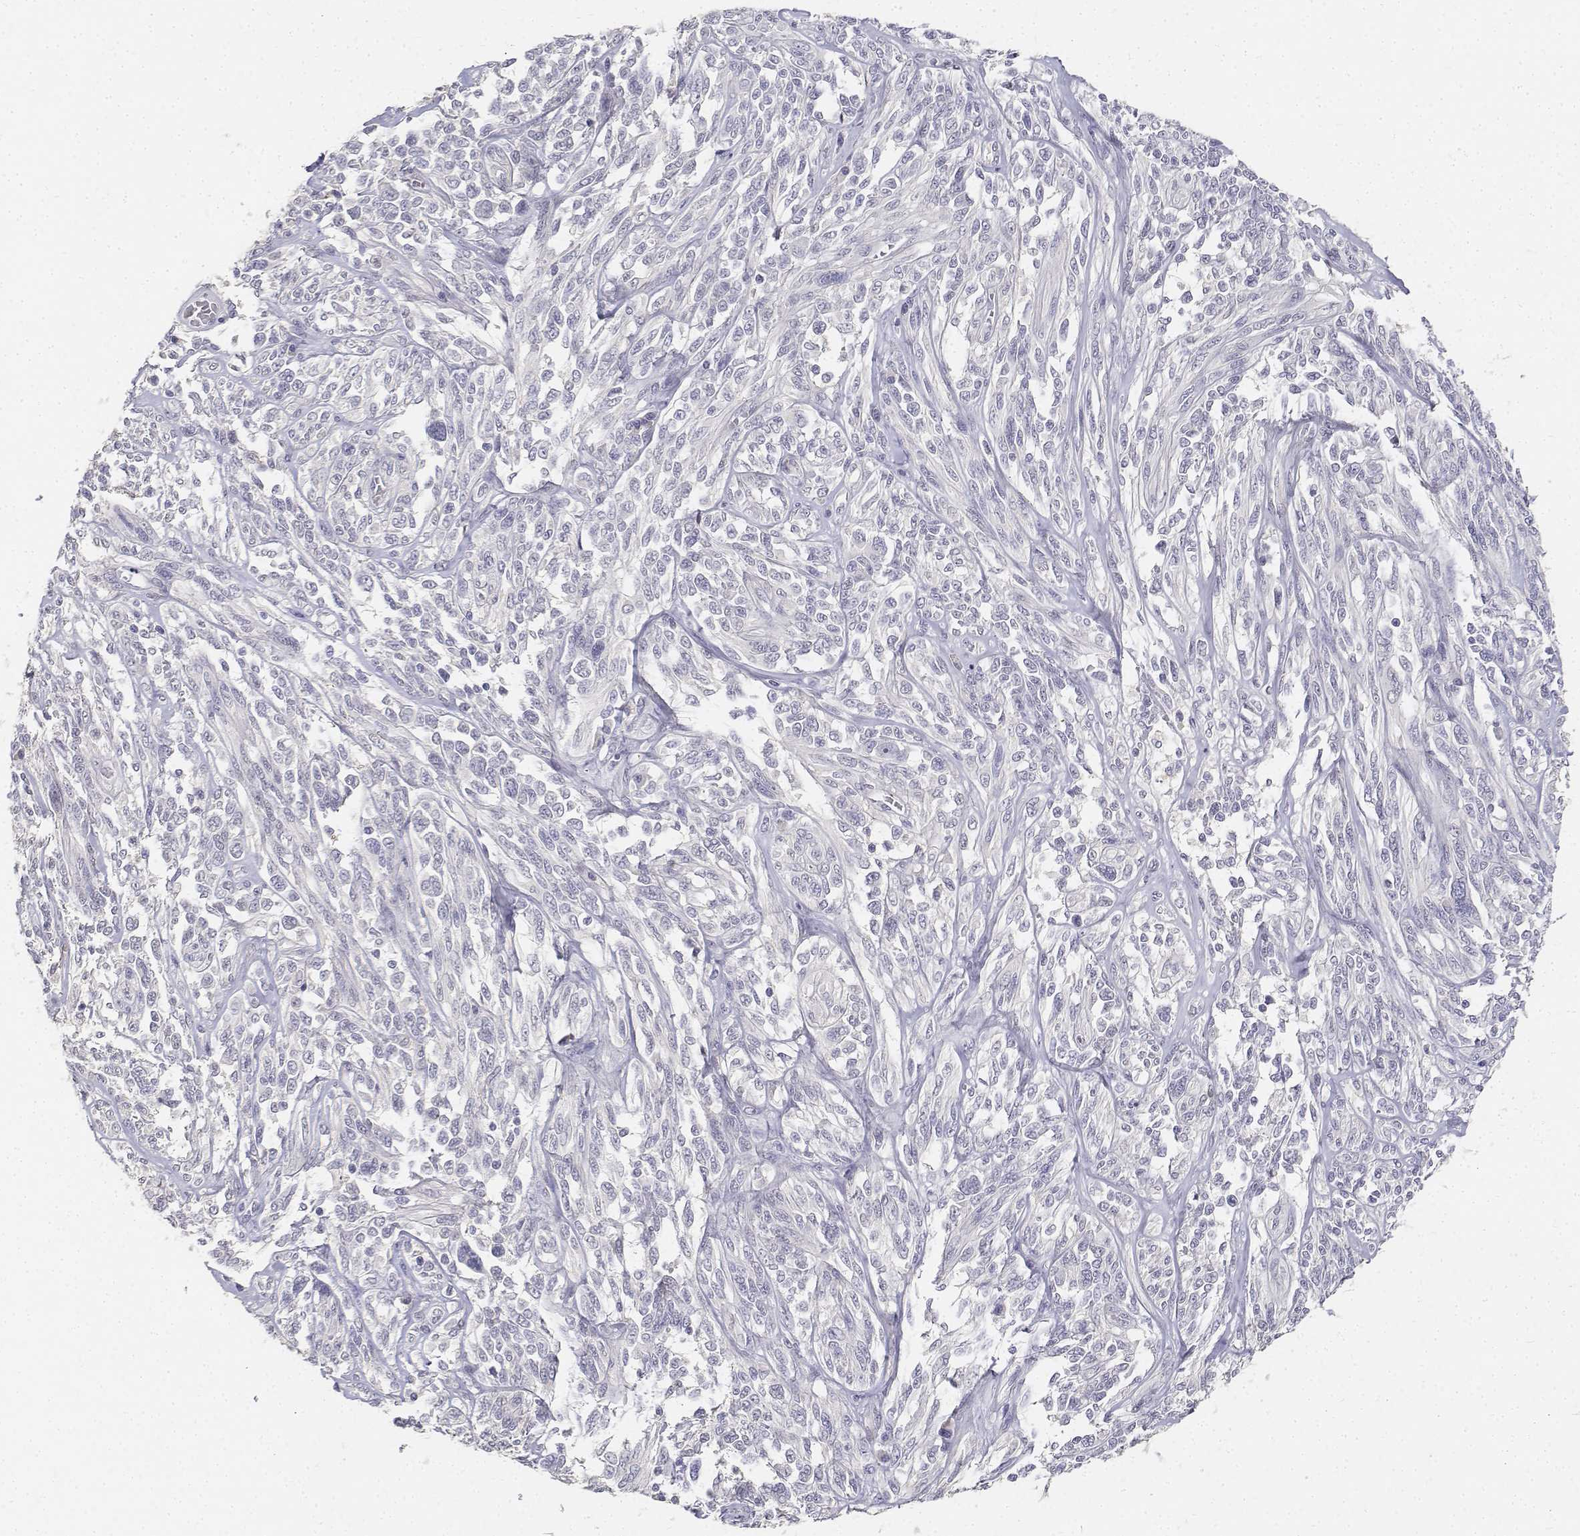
{"staining": {"intensity": "negative", "quantity": "none", "location": "none"}, "tissue": "melanoma", "cell_type": "Tumor cells", "image_type": "cancer", "snomed": [{"axis": "morphology", "description": "Malignant melanoma, NOS"}, {"axis": "topography", "description": "Skin"}], "caption": "Malignant melanoma was stained to show a protein in brown. There is no significant staining in tumor cells.", "gene": "PAEP", "patient": {"sex": "female", "age": 91}}